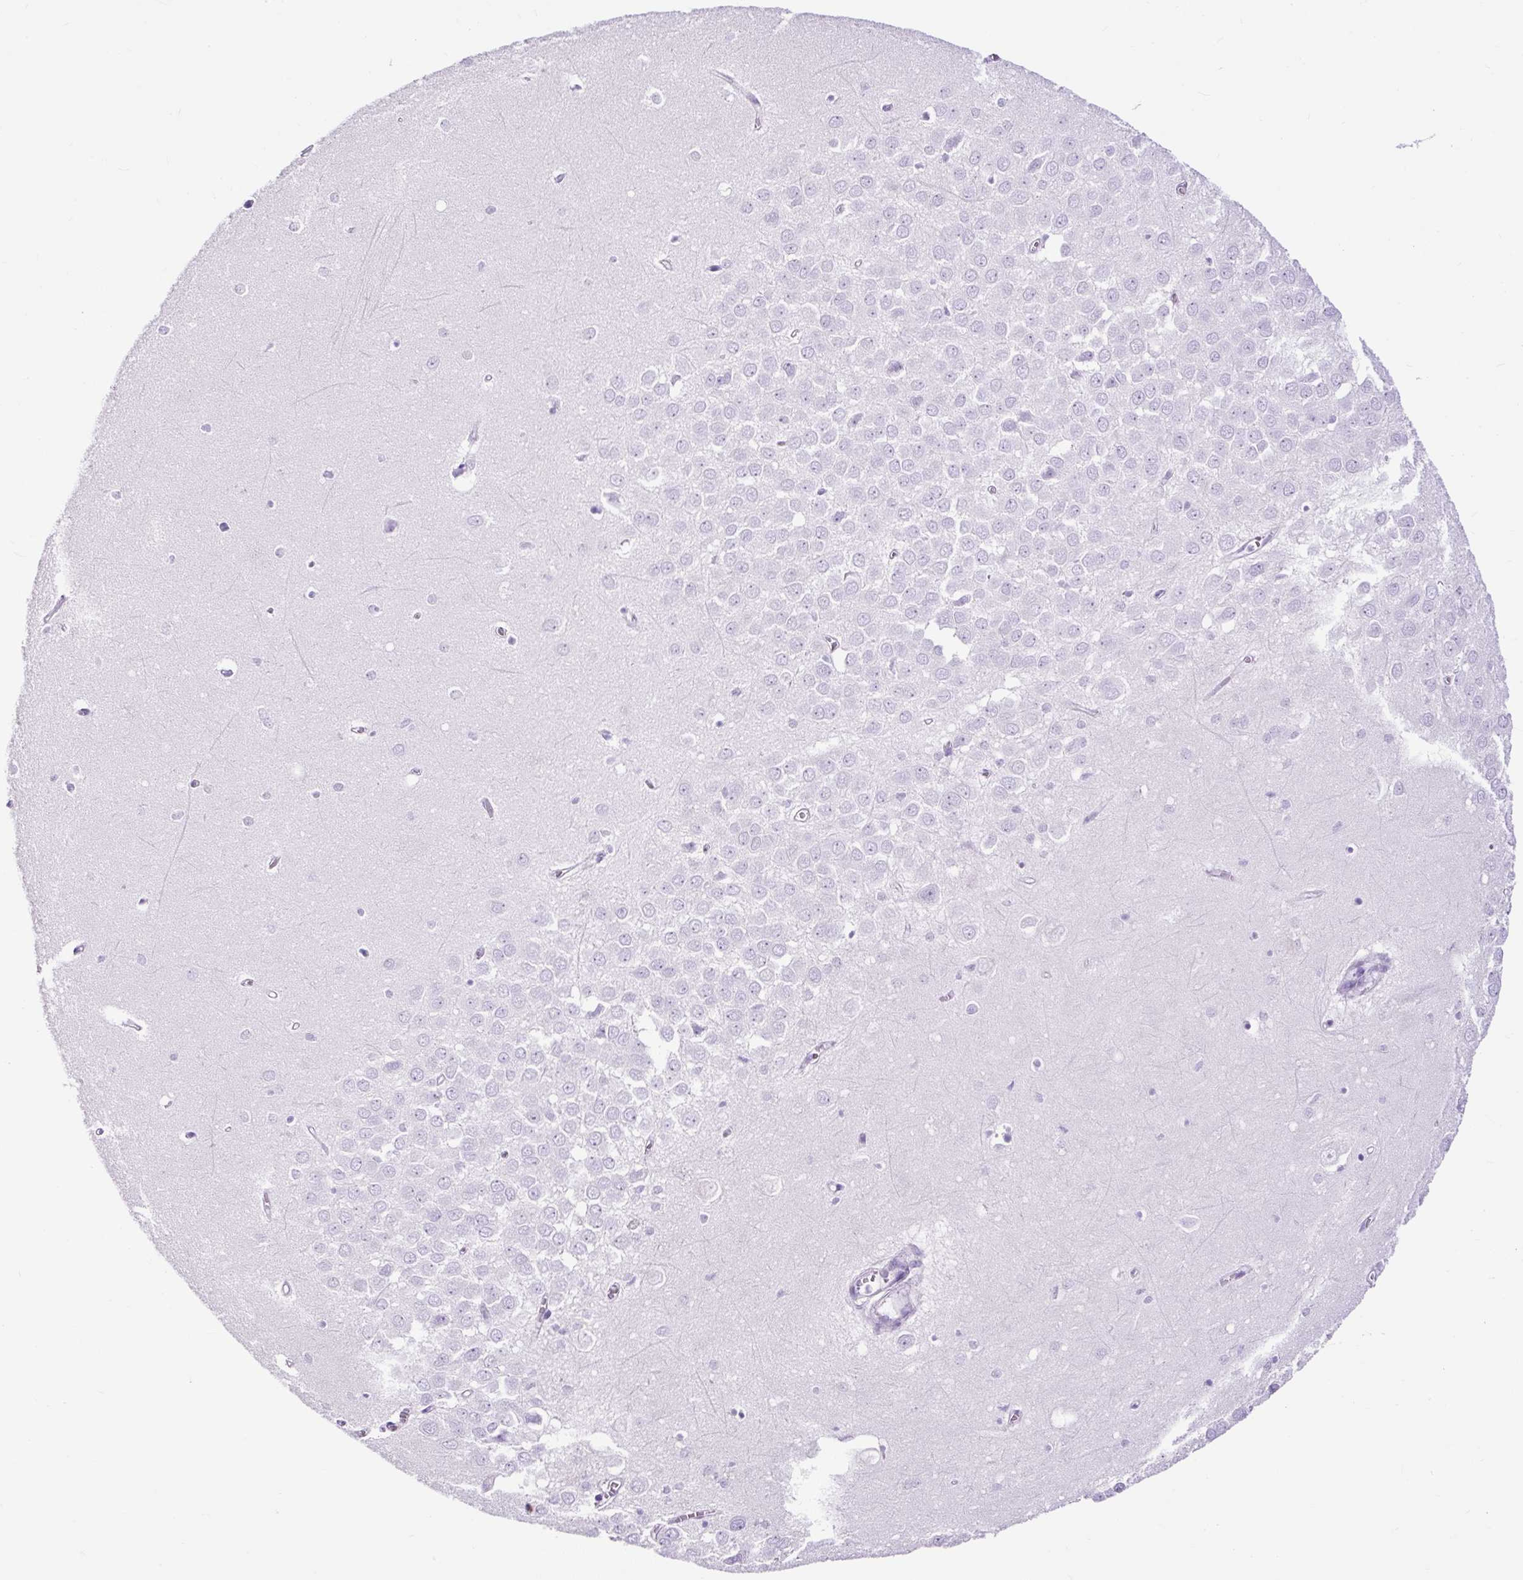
{"staining": {"intensity": "negative", "quantity": "none", "location": "none"}, "tissue": "hippocampus", "cell_type": "Glial cells", "image_type": "normal", "snomed": [{"axis": "morphology", "description": "Normal tissue, NOS"}, {"axis": "topography", "description": "Hippocampus"}], "caption": "Hippocampus stained for a protein using immunohistochemistry displays no staining glial cells.", "gene": "PDIA2", "patient": {"sex": "female", "age": 64}}